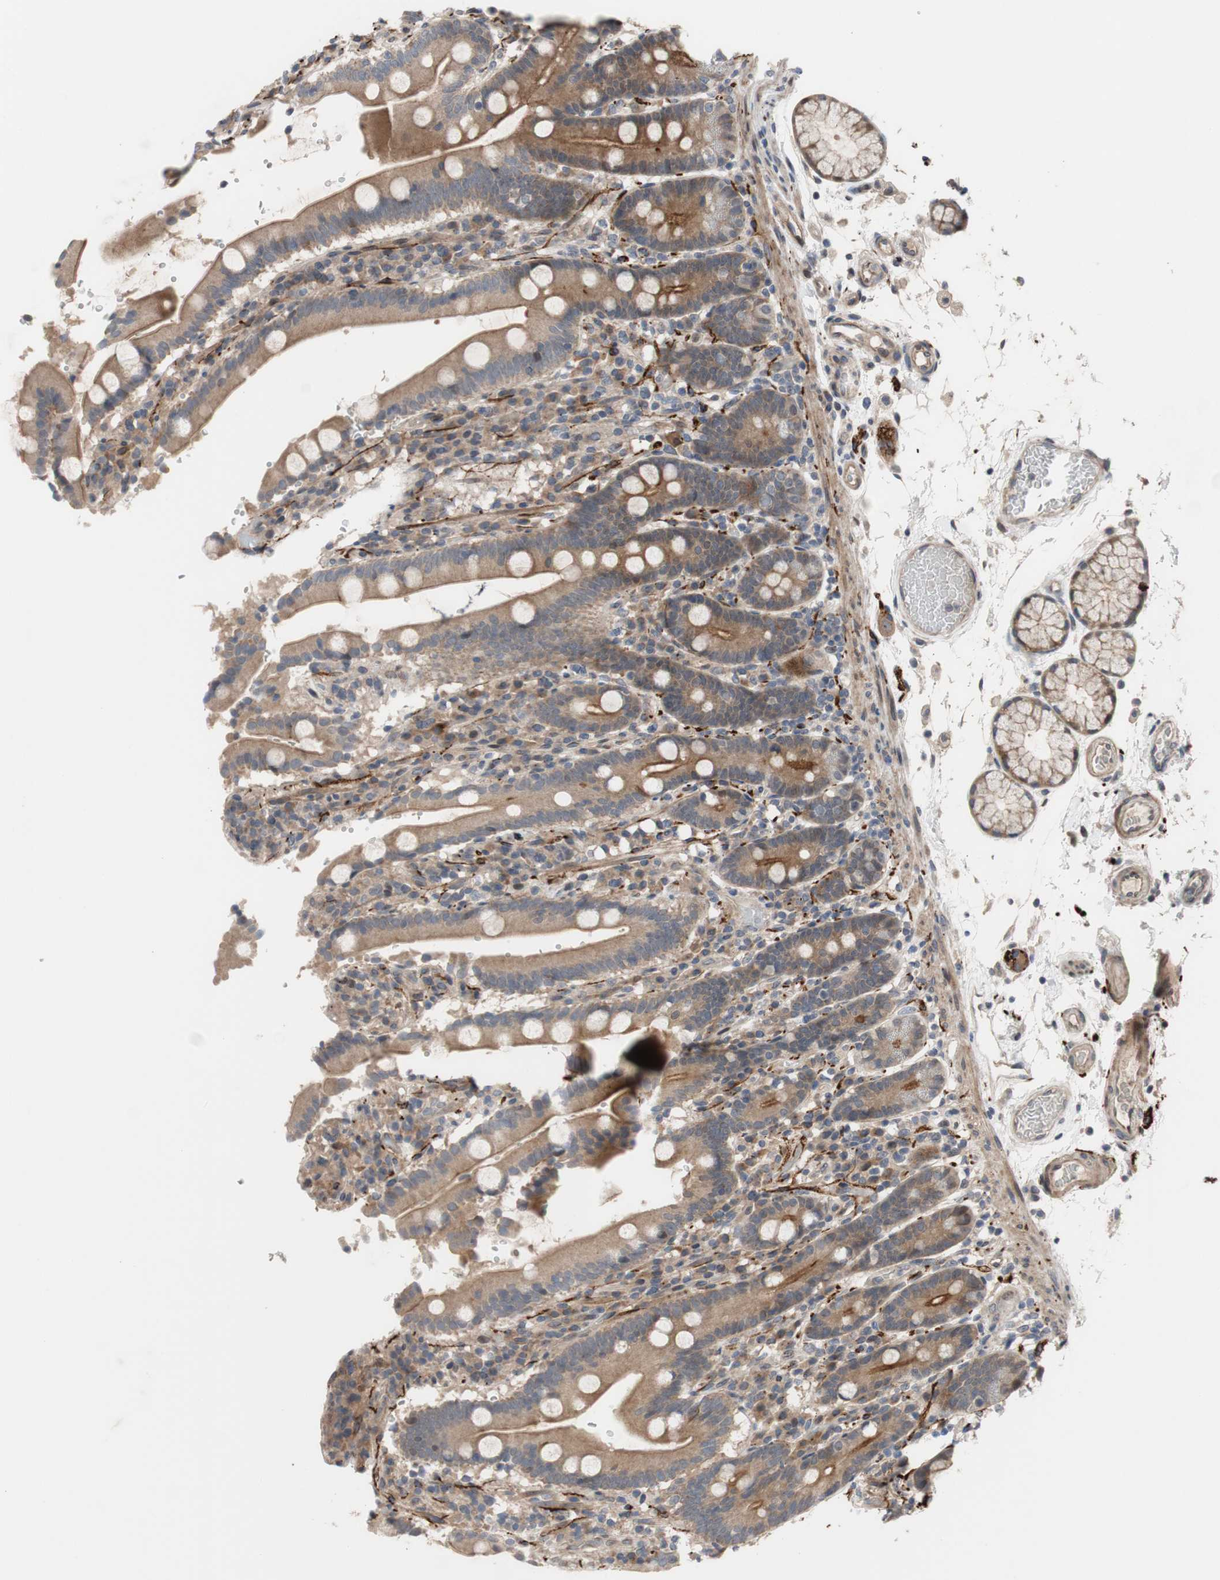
{"staining": {"intensity": "moderate", "quantity": ">75%", "location": "cytoplasmic/membranous"}, "tissue": "duodenum", "cell_type": "Glandular cells", "image_type": "normal", "snomed": [{"axis": "morphology", "description": "Normal tissue, NOS"}, {"axis": "topography", "description": "Small intestine, NOS"}], "caption": "This photomicrograph displays immunohistochemistry (IHC) staining of benign duodenum, with medium moderate cytoplasmic/membranous positivity in about >75% of glandular cells.", "gene": "OAZ1", "patient": {"sex": "female", "age": 71}}